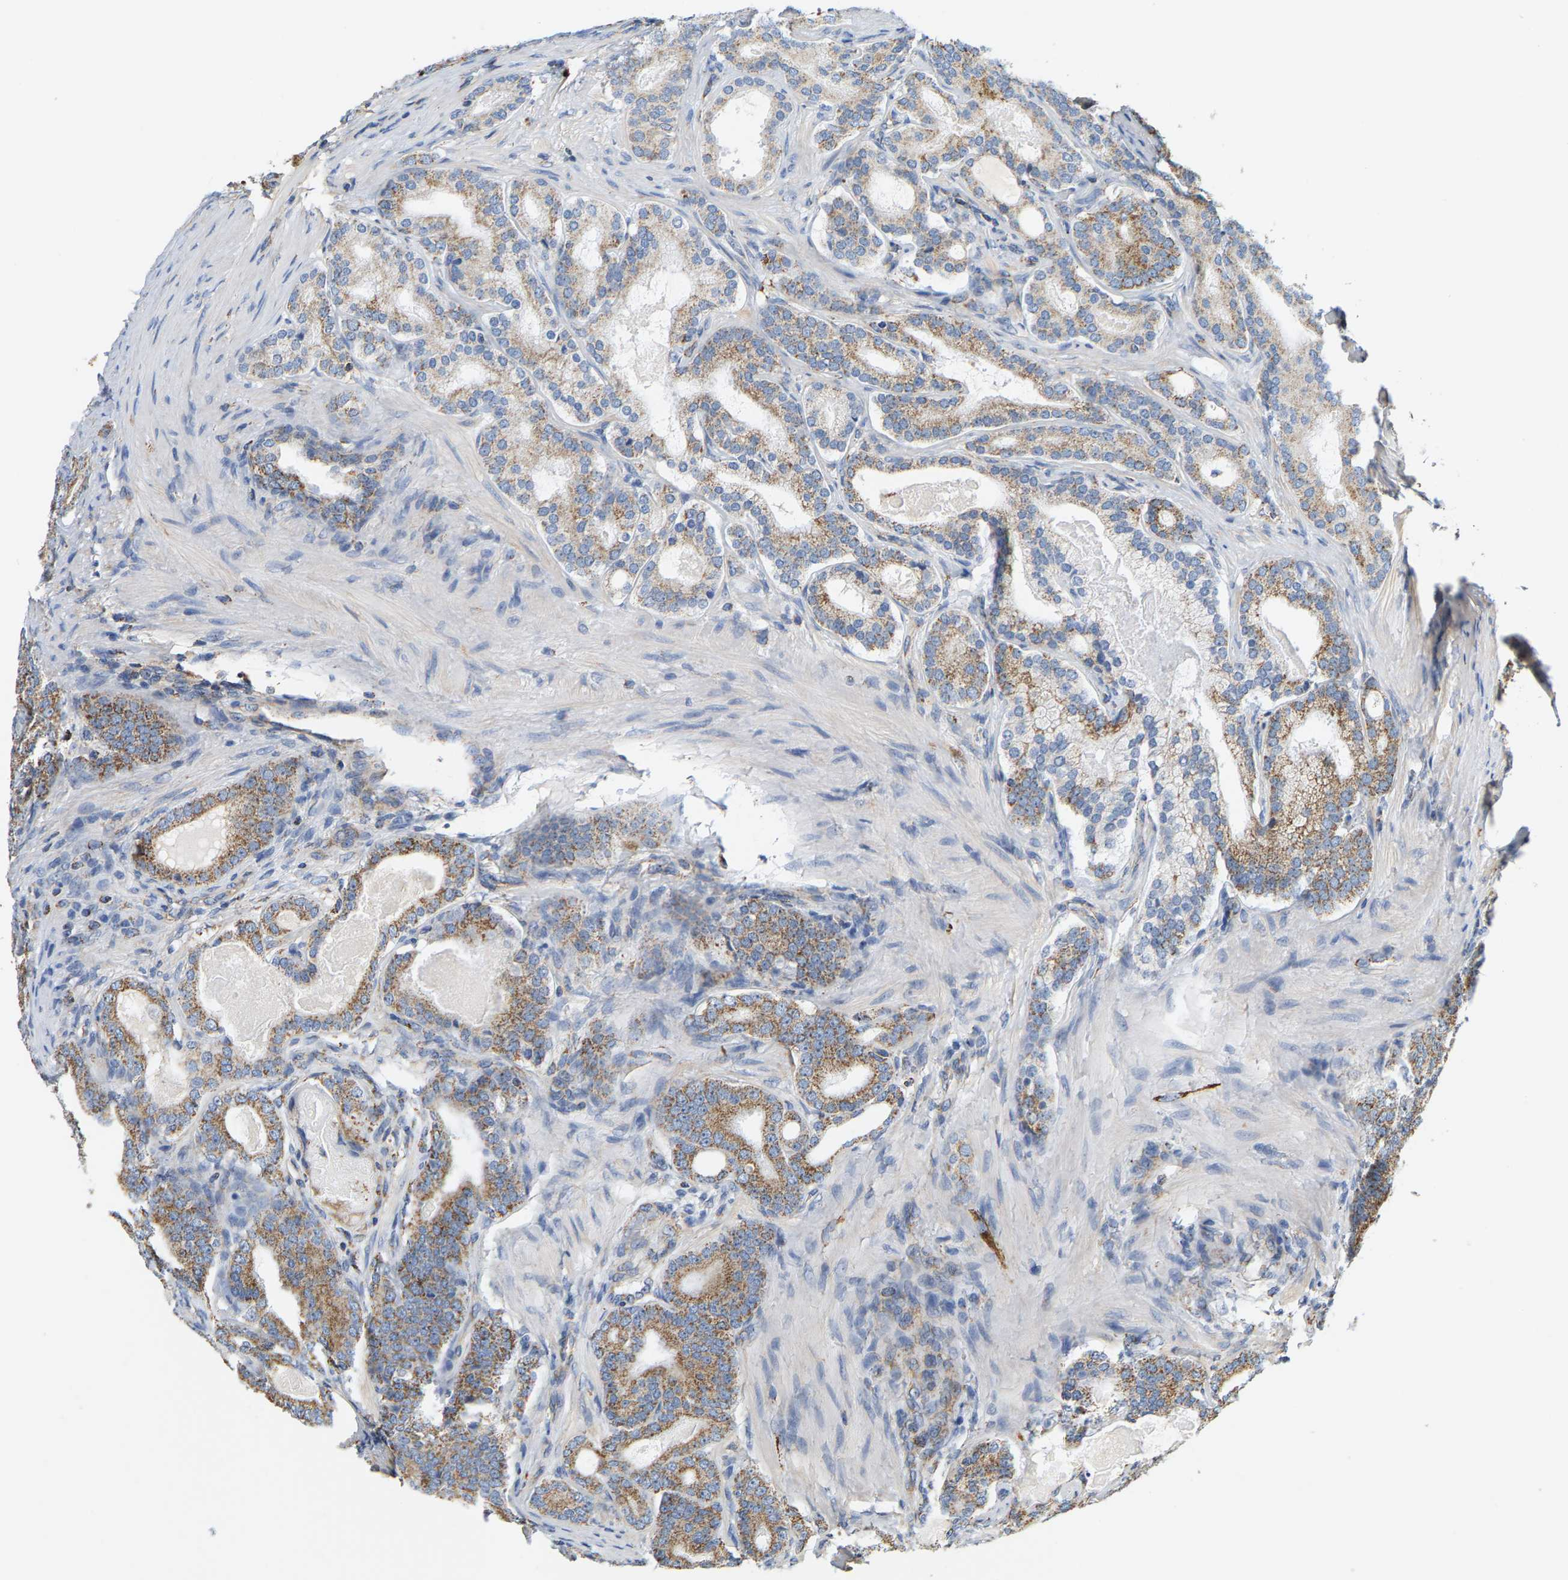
{"staining": {"intensity": "moderate", "quantity": ">75%", "location": "cytoplasmic/membranous"}, "tissue": "prostate cancer", "cell_type": "Tumor cells", "image_type": "cancer", "snomed": [{"axis": "morphology", "description": "Adenocarcinoma, High grade"}, {"axis": "topography", "description": "Prostate"}], "caption": "Moderate cytoplasmic/membranous staining for a protein is seen in approximately >75% of tumor cells of prostate cancer using IHC.", "gene": "SHMT2", "patient": {"sex": "male", "age": 60}}